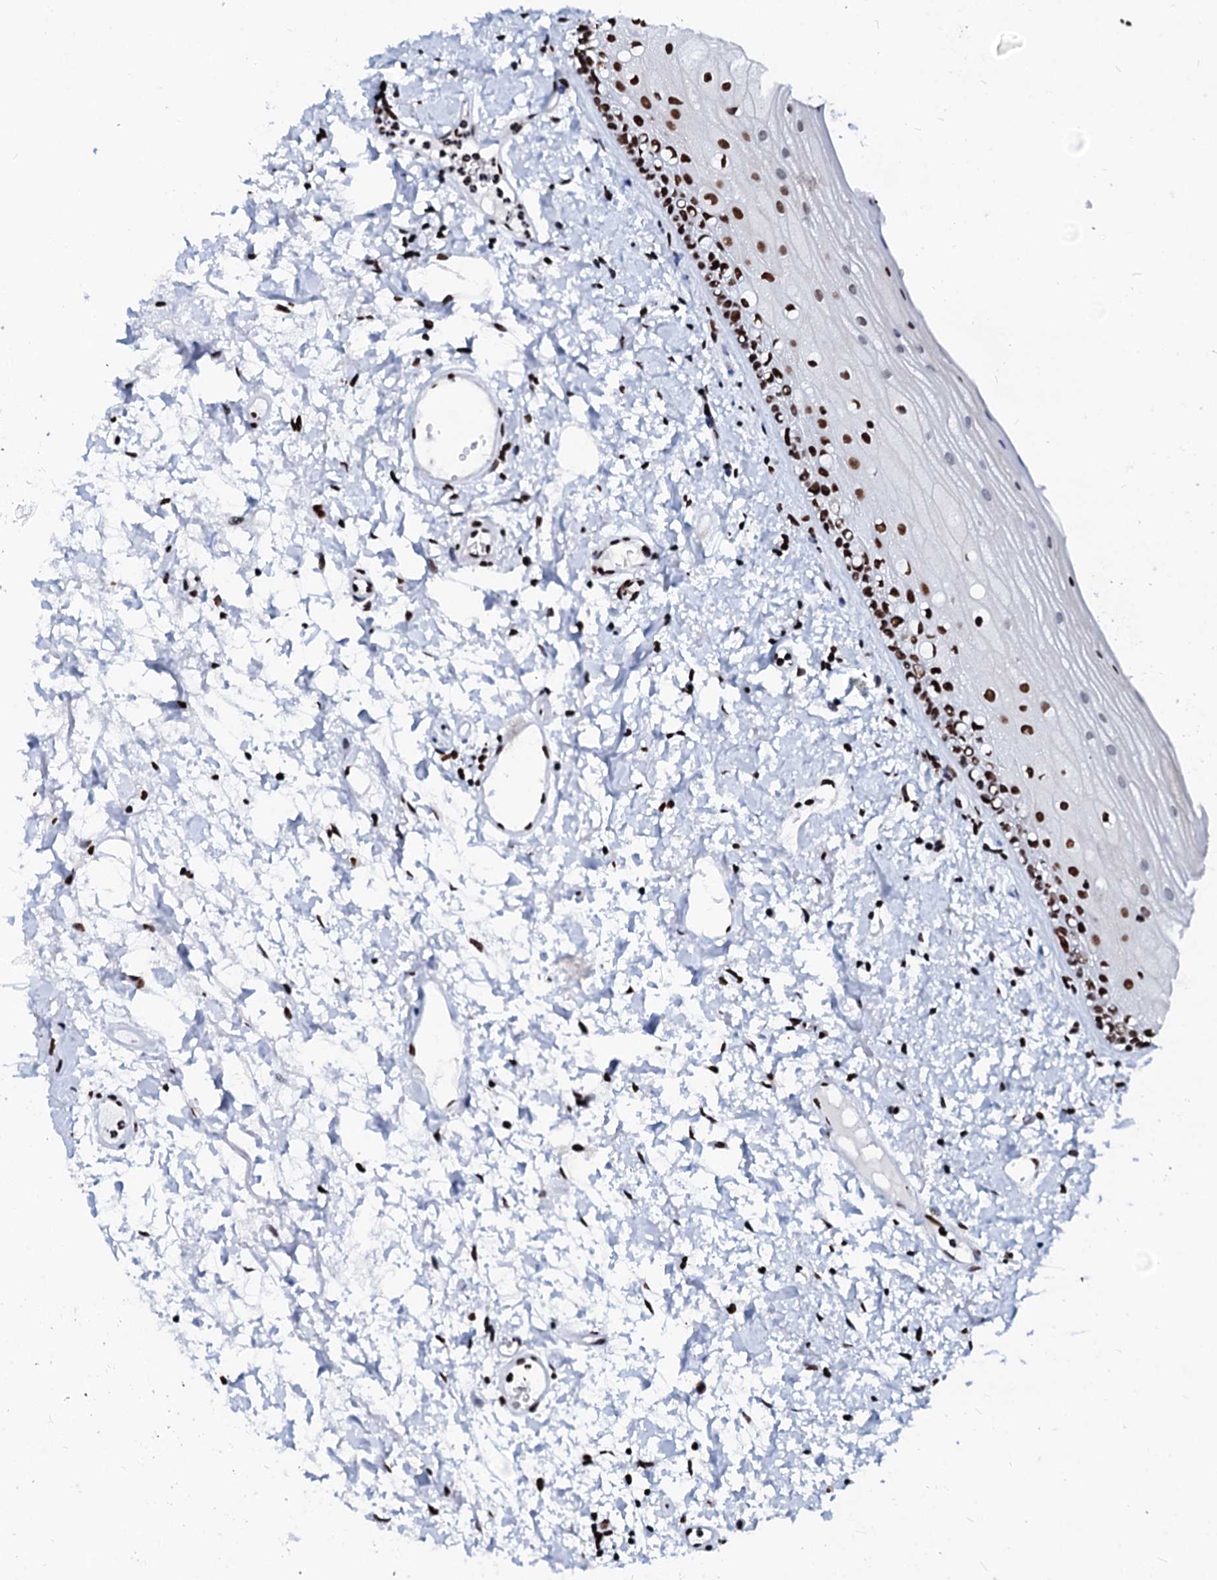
{"staining": {"intensity": "strong", "quantity": ">75%", "location": "nuclear"}, "tissue": "oral mucosa", "cell_type": "Squamous epithelial cells", "image_type": "normal", "snomed": [{"axis": "morphology", "description": "Normal tissue, NOS"}, {"axis": "topography", "description": "Oral tissue"}], "caption": "The immunohistochemical stain shows strong nuclear expression in squamous epithelial cells of normal oral mucosa.", "gene": "RALY", "patient": {"sex": "female", "age": 76}}